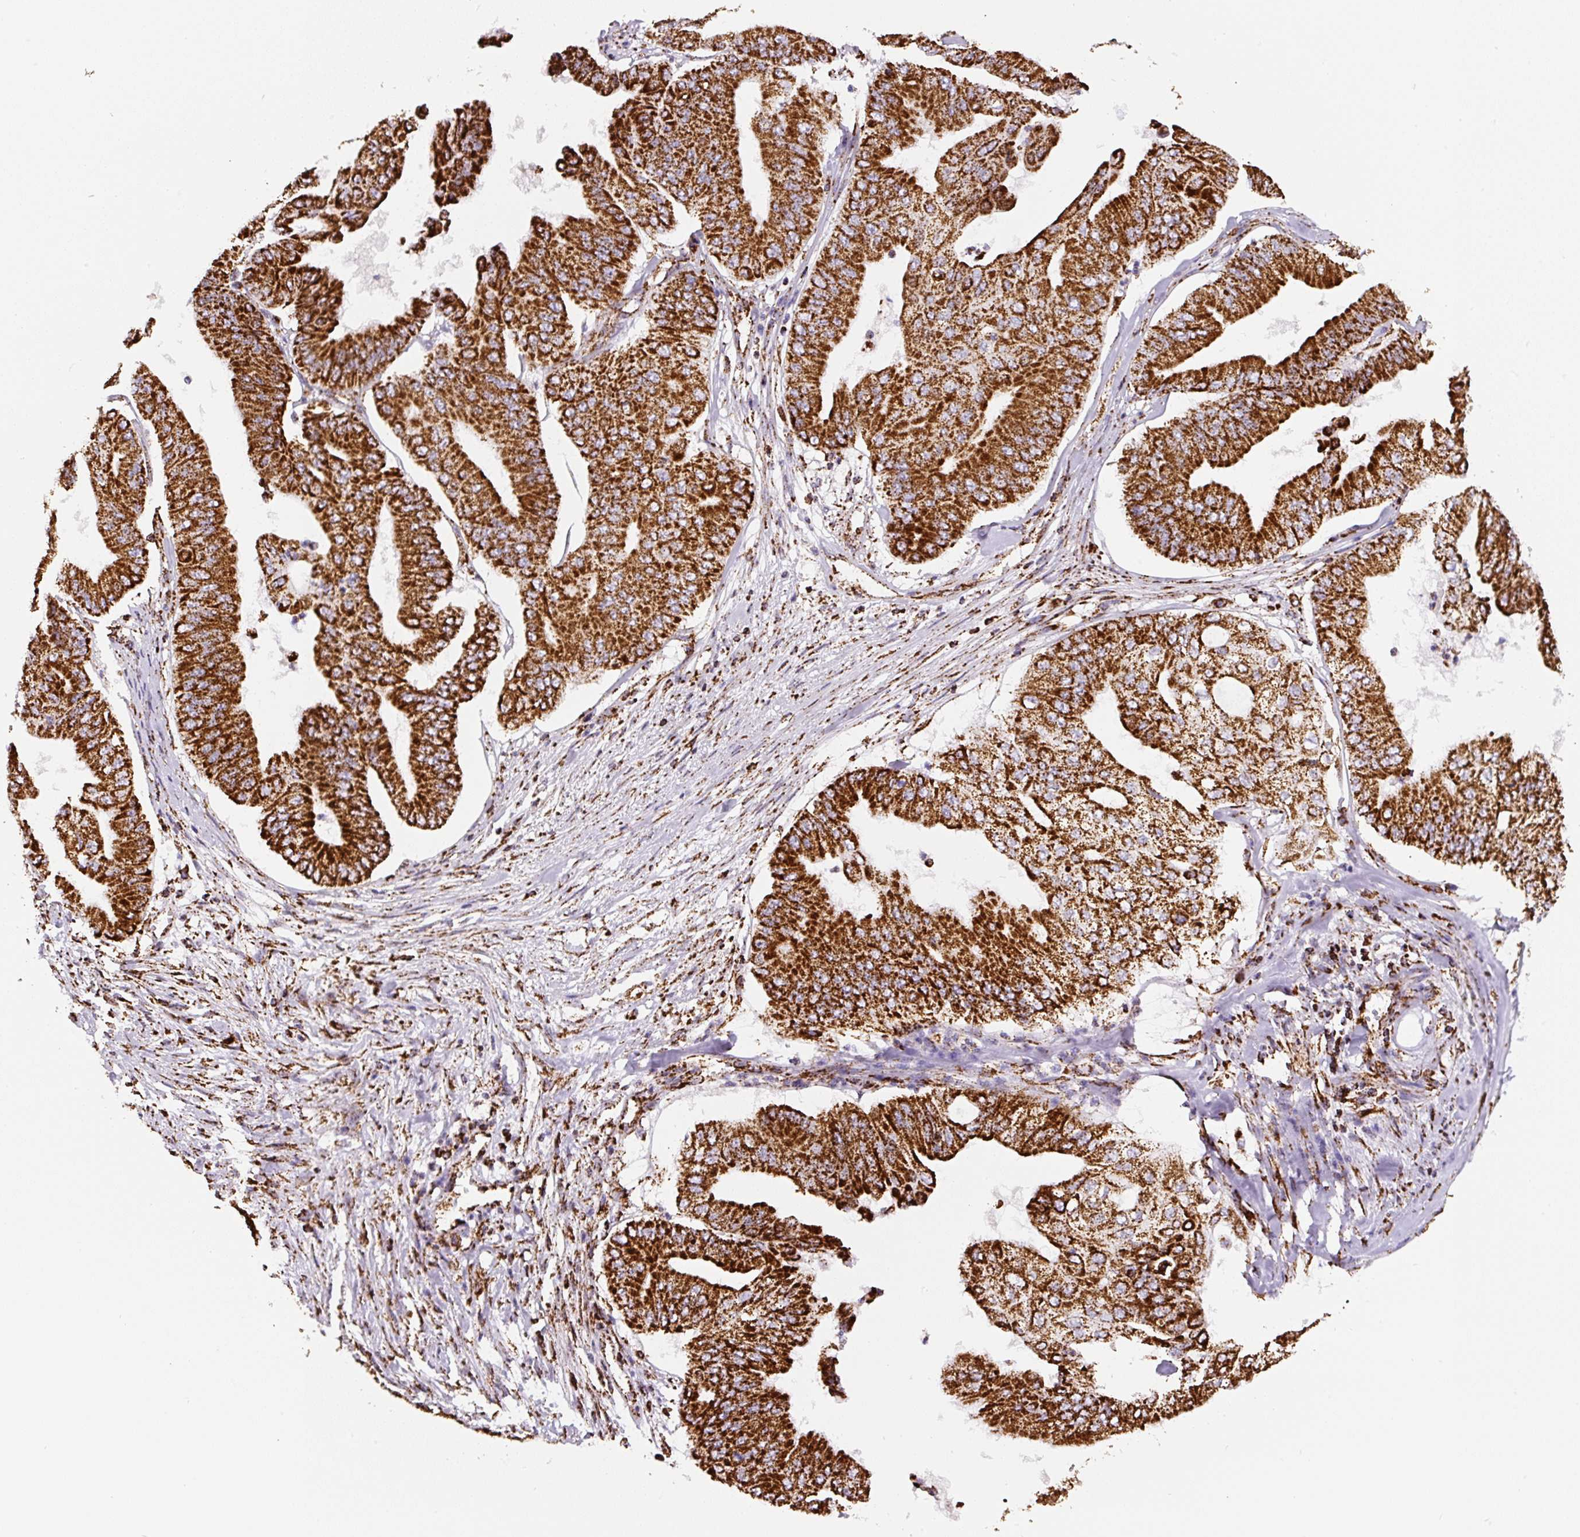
{"staining": {"intensity": "strong", "quantity": ">75%", "location": "cytoplasmic/membranous"}, "tissue": "pancreatic cancer", "cell_type": "Tumor cells", "image_type": "cancer", "snomed": [{"axis": "morphology", "description": "Adenocarcinoma, NOS"}, {"axis": "topography", "description": "Pancreas"}], "caption": "Immunohistochemical staining of pancreatic cancer demonstrates high levels of strong cytoplasmic/membranous protein expression in about >75% of tumor cells.", "gene": "ATP5F1A", "patient": {"sex": "female", "age": 77}}